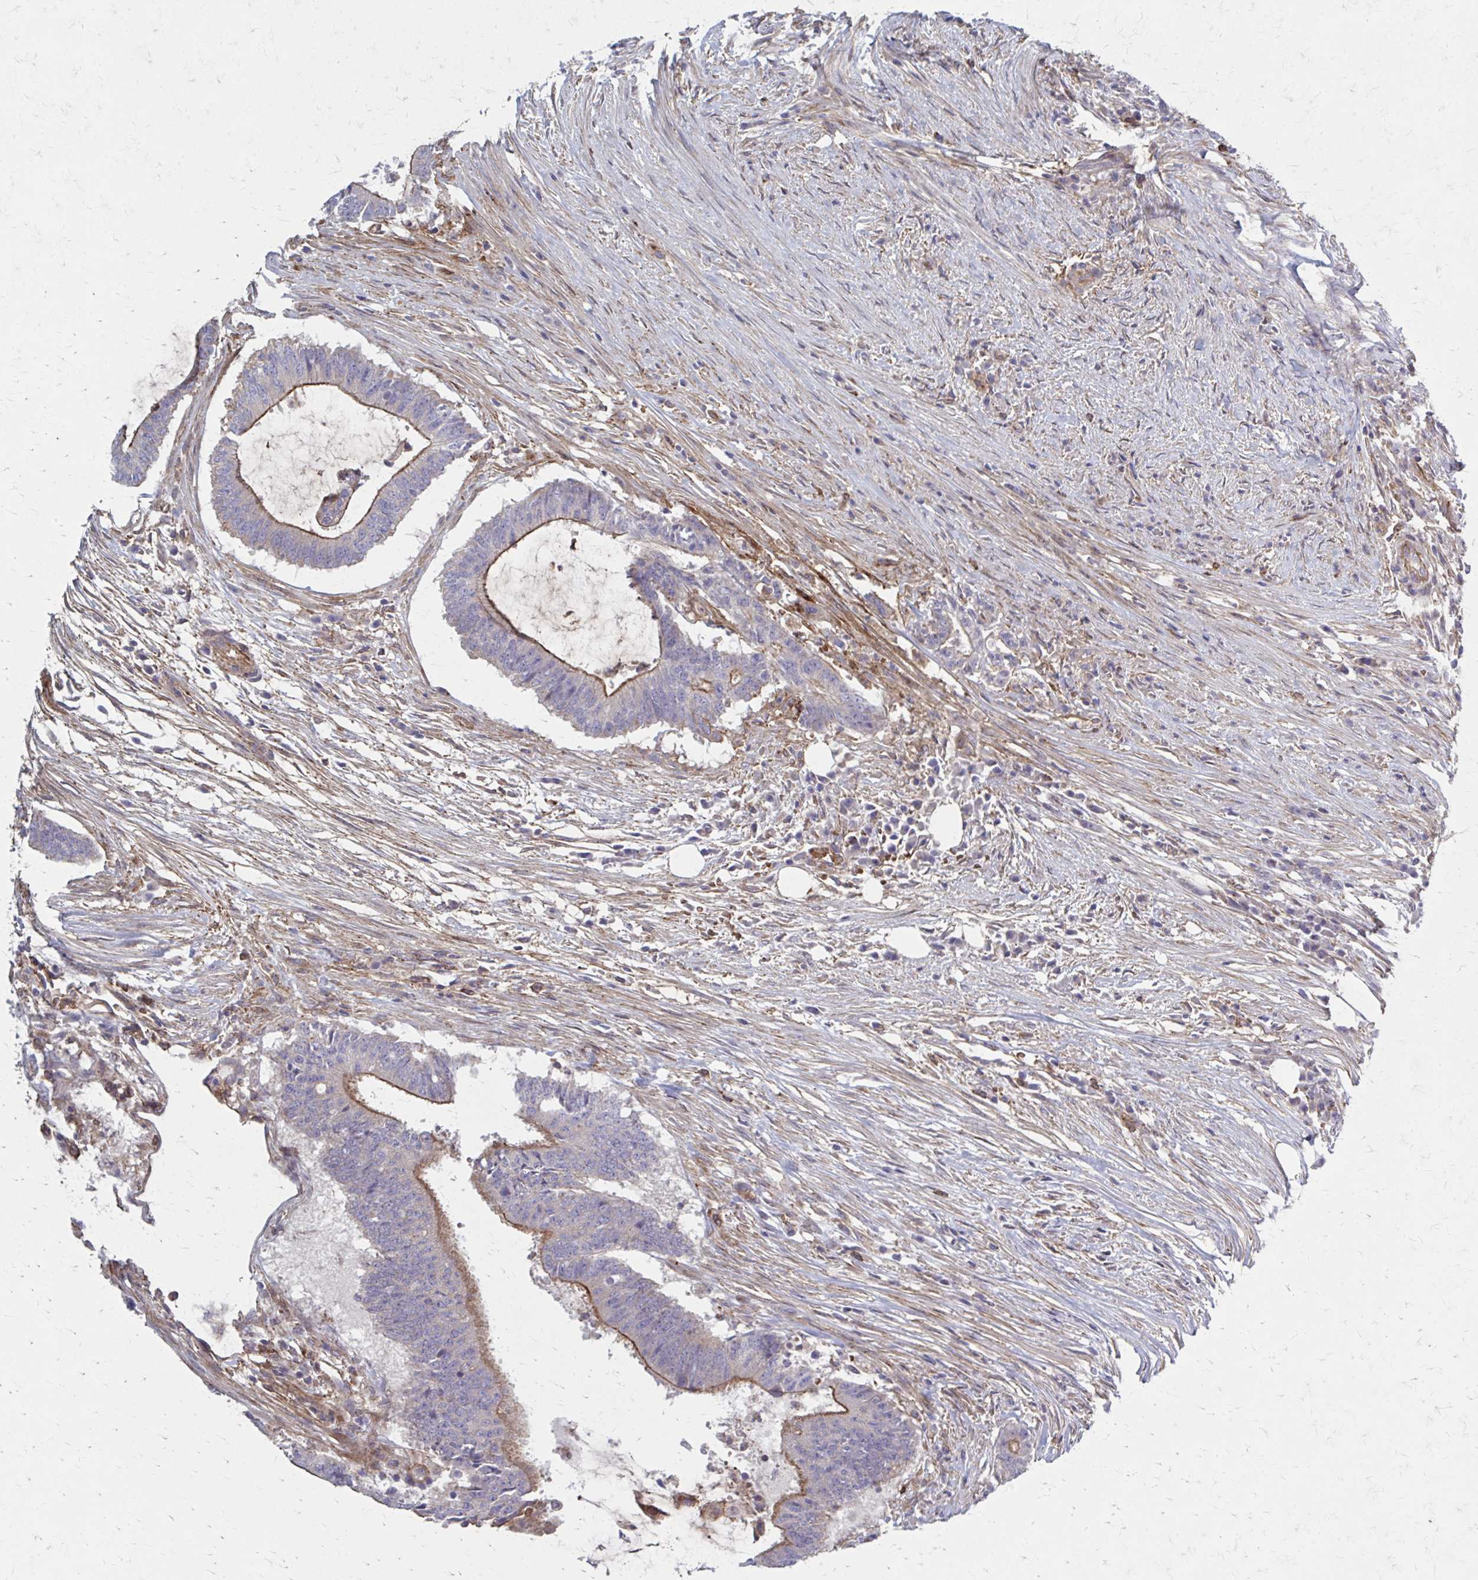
{"staining": {"intensity": "moderate", "quantity": "25%-75%", "location": "cytoplasmic/membranous"}, "tissue": "colorectal cancer", "cell_type": "Tumor cells", "image_type": "cancer", "snomed": [{"axis": "morphology", "description": "Adenocarcinoma, NOS"}, {"axis": "topography", "description": "Colon"}], "caption": "The micrograph reveals immunohistochemical staining of adenocarcinoma (colorectal). There is moderate cytoplasmic/membranous staining is appreciated in approximately 25%-75% of tumor cells.", "gene": "MMP14", "patient": {"sex": "female", "age": 43}}